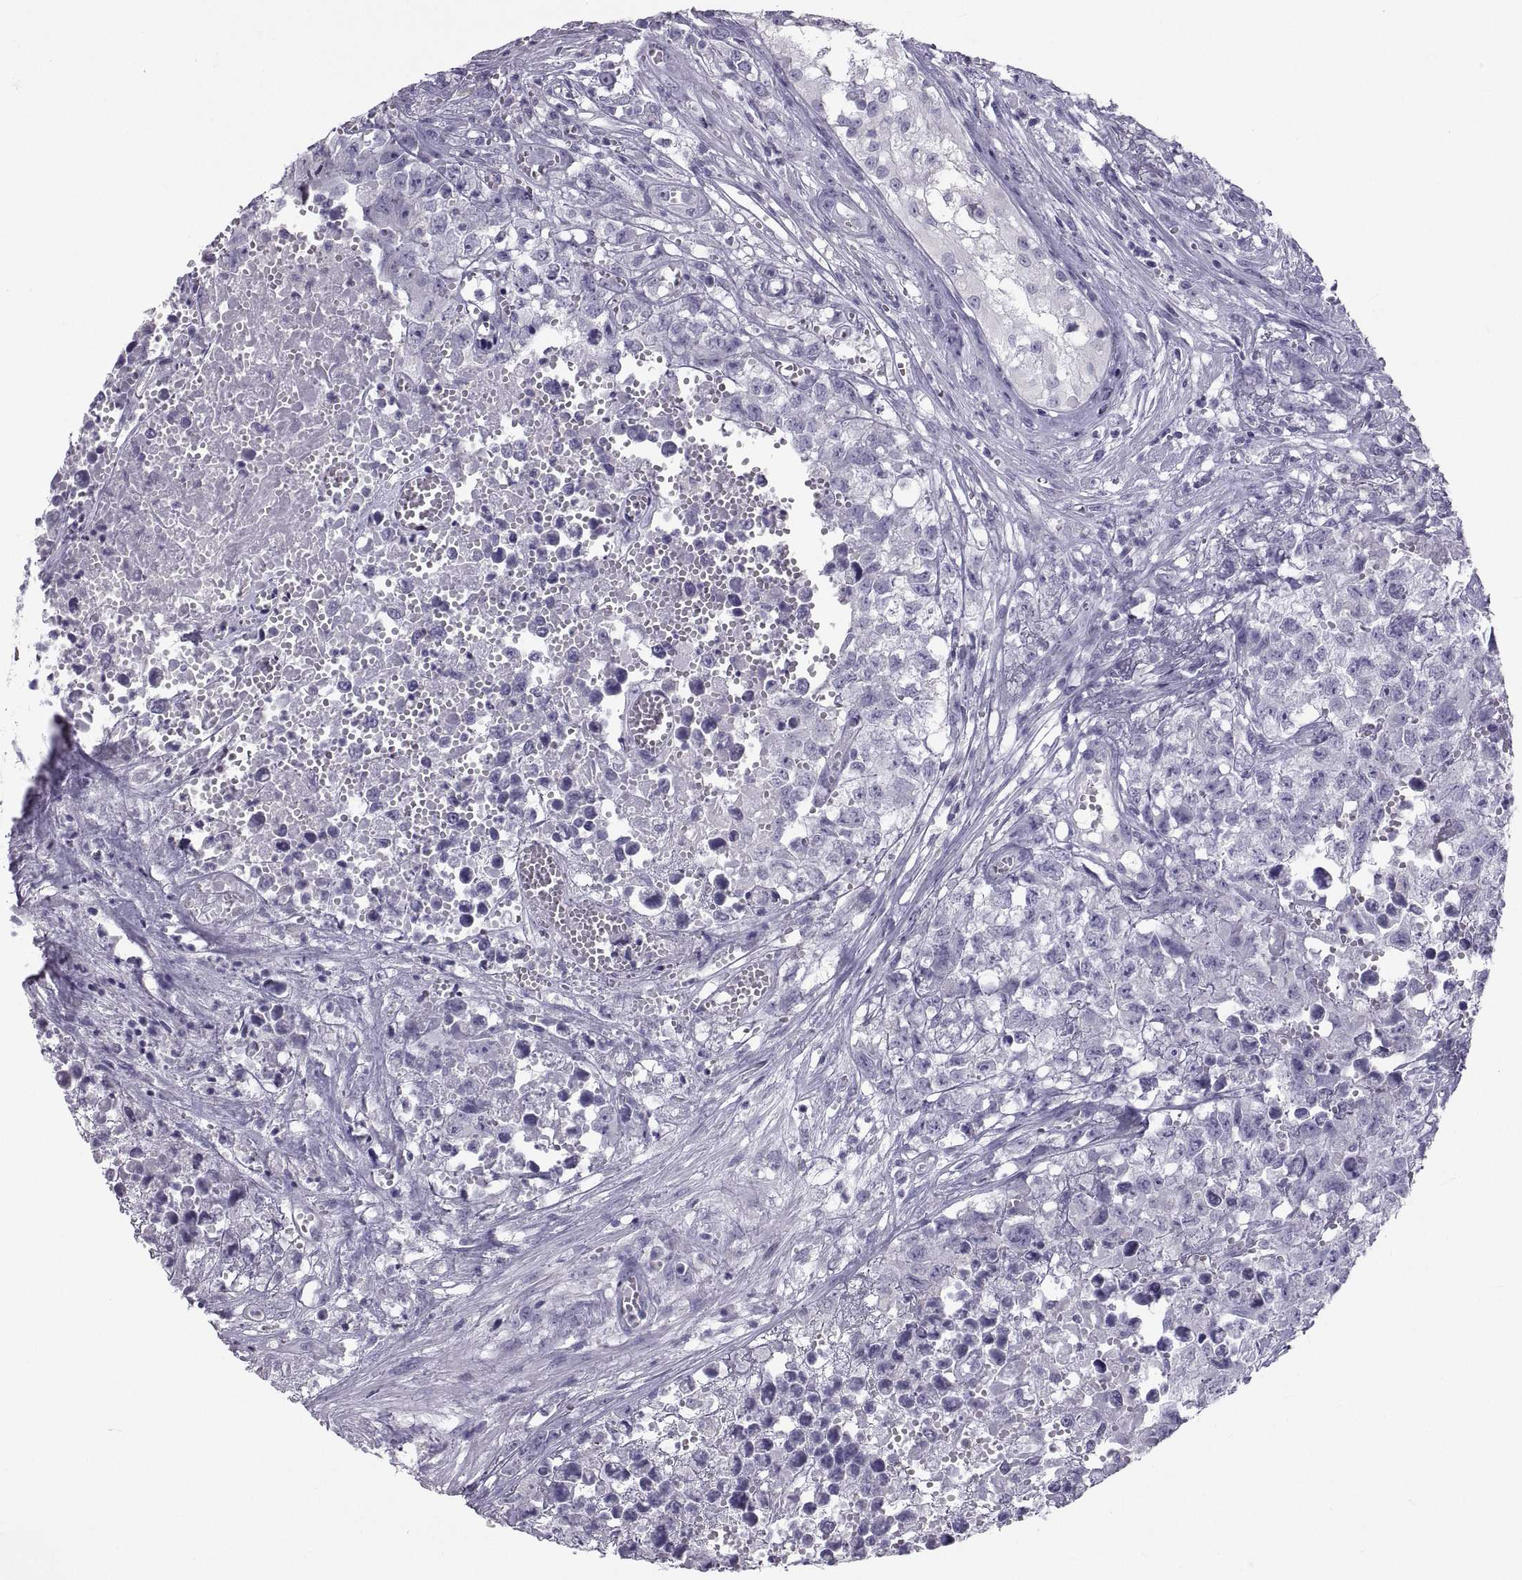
{"staining": {"intensity": "negative", "quantity": "none", "location": "none"}, "tissue": "testis cancer", "cell_type": "Tumor cells", "image_type": "cancer", "snomed": [{"axis": "morphology", "description": "Seminoma, NOS"}, {"axis": "morphology", "description": "Carcinoma, Embryonal, NOS"}, {"axis": "topography", "description": "Testis"}], "caption": "Protein analysis of testis cancer (embryonal carcinoma) demonstrates no significant expression in tumor cells.", "gene": "PCSK1N", "patient": {"sex": "male", "age": 22}}